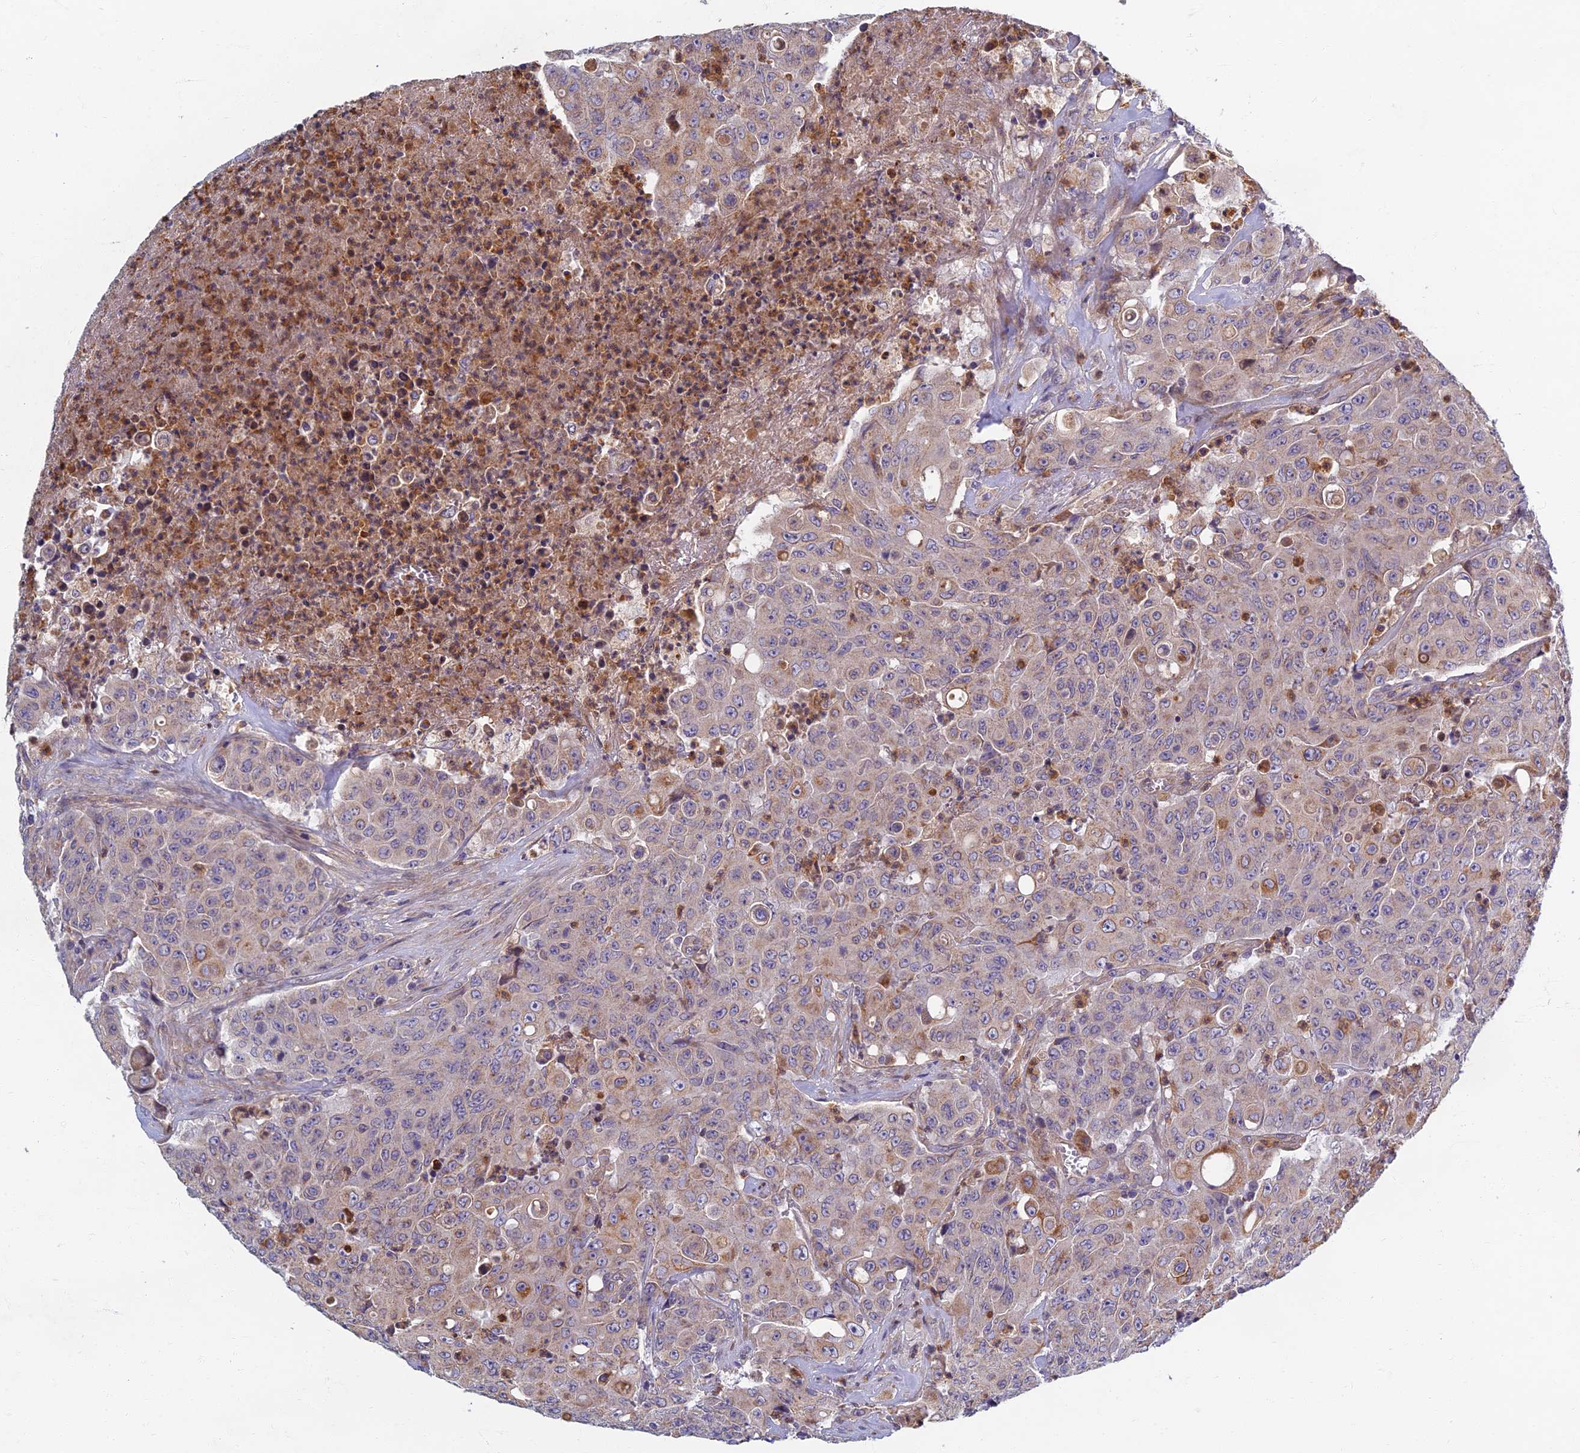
{"staining": {"intensity": "weak", "quantity": "<25%", "location": "cytoplasmic/membranous"}, "tissue": "colorectal cancer", "cell_type": "Tumor cells", "image_type": "cancer", "snomed": [{"axis": "morphology", "description": "Adenocarcinoma, NOS"}, {"axis": "topography", "description": "Colon"}], "caption": "Tumor cells are negative for brown protein staining in adenocarcinoma (colorectal).", "gene": "SOGA1", "patient": {"sex": "male", "age": 51}}